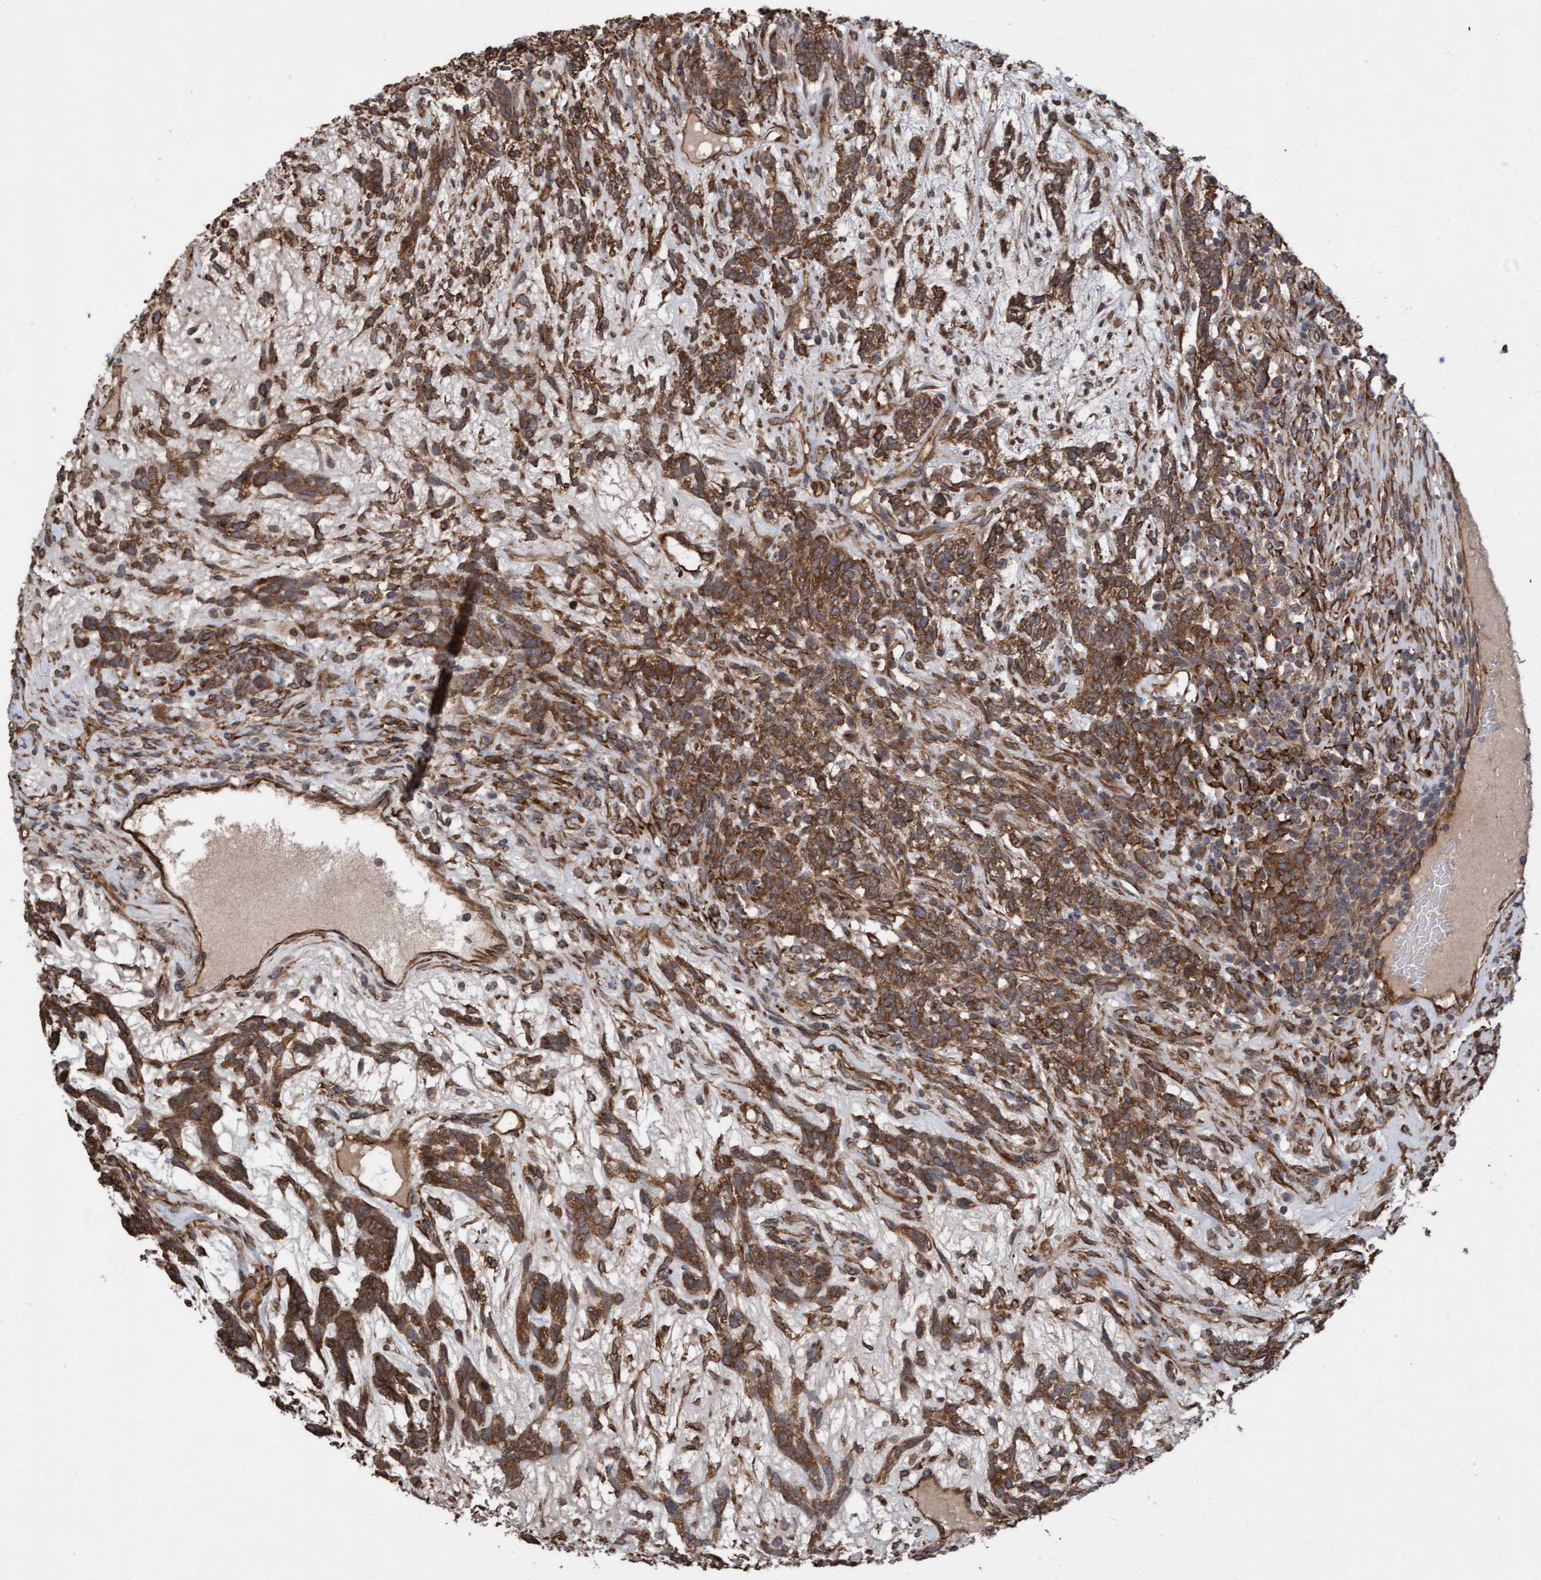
{"staining": {"intensity": "strong", "quantity": ">75%", "location": "cytoplasmic/membranous"}, "tissue": "testis cancer", "cell_type": "Tumor cells", "image_type": "cancer", "snomed": [{"axis": "morphology", "description": "Seminoma, NOS"}, {"axis": "topography", "description": "Testis"}], "caption": "Testis cancer (seminoma) stained with a brown dye displays strong cytoplasmic/membranous positive staining in about >75% of tumor cells.", "gene": "CDC42EP4", "patient": {"sex": "male", "age": 28}}